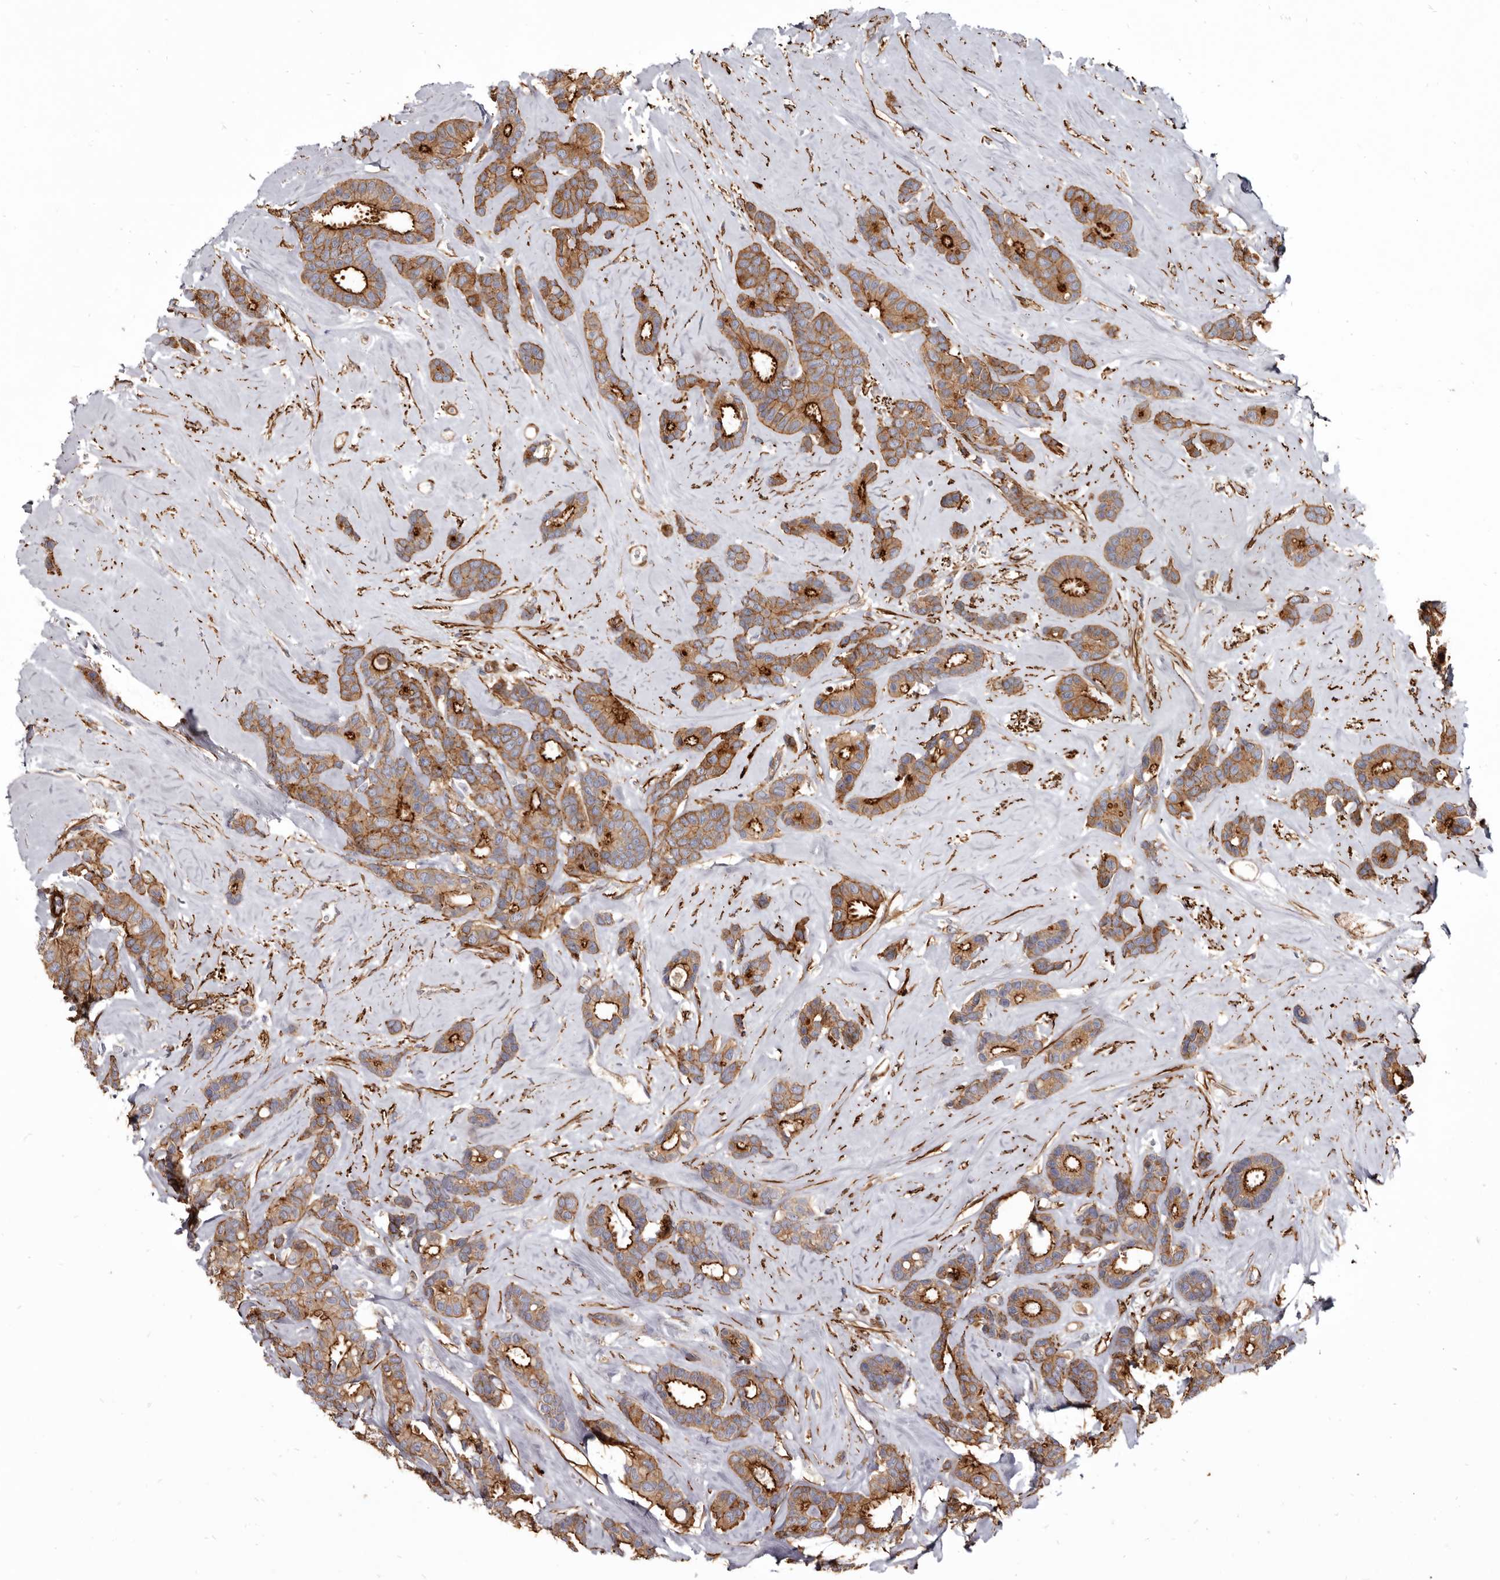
{"staining": {"intensity": "strong", "quantity": ">75%", "location": "cytoplasmic/membranous"}, "tissue": "breast cancer", "cell_type": "Tumor cells", "image_type": "cancer", "snomed": [{"axis": "morphology", "description": "Duct carcinoma"}, {"axis": "topography", "description": "Breast"}], "caption": "Breast cancer (intraductal carcinoma) tissue exhibits strong cytoplasmic/membranous expression in about >75% of tumor cells, visualized by immunohistochemistry.", "gene": "CGN", "patient": {"sex": "female", "age": 87}}